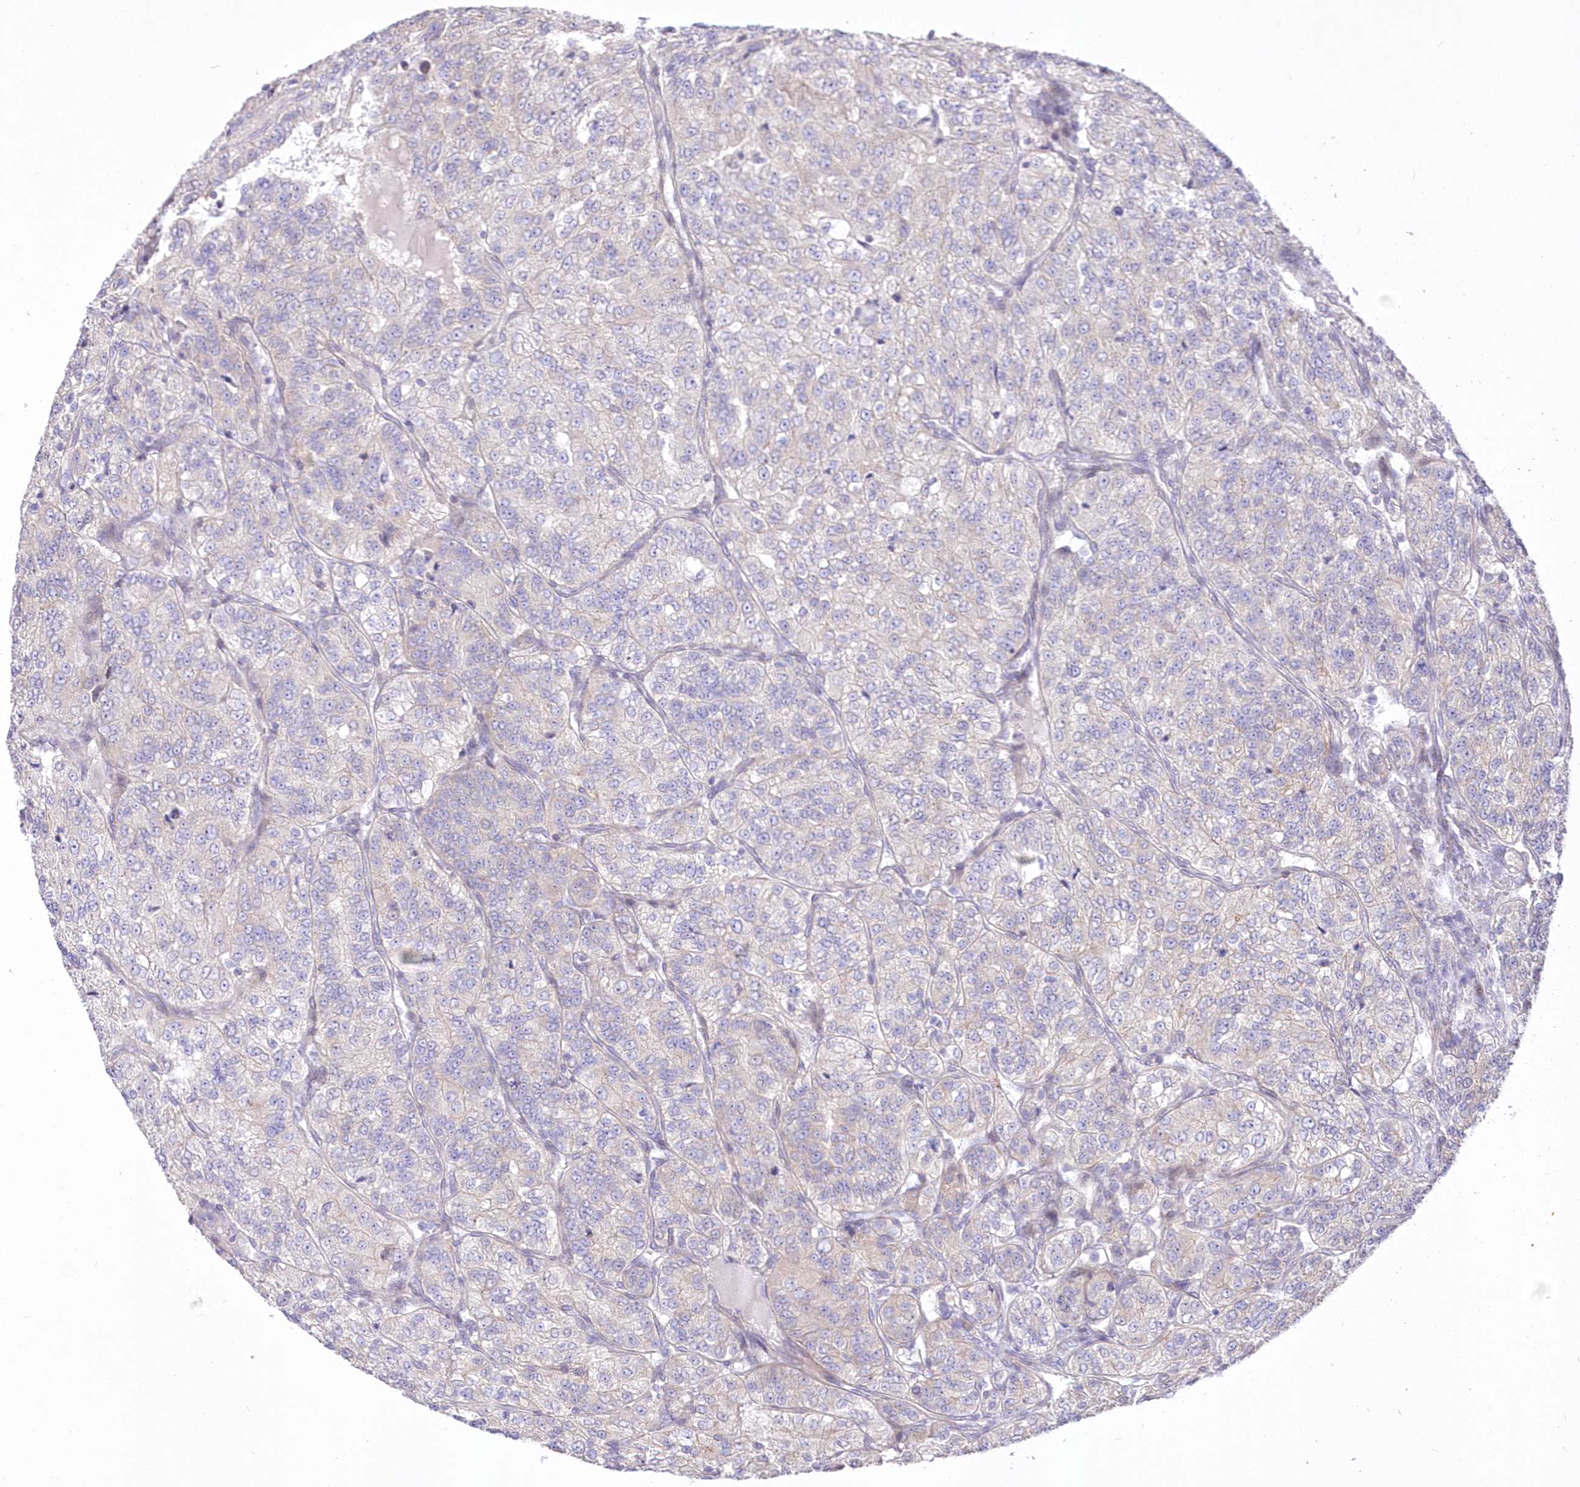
{"staining": {"intensity": "negative", "quantity": "none", "location": "none"}, "tissue": "renal cancer", "cell_type": "Tumor cells", "image_type": "cancer", "snomed": [{"axis": "morphology", "description": "Adenocarcinoma, NOS"}, {"axis": "topography", "description": "Kidney"}], "caption": "An IHC image of renal cancer is shown. There is no staining in tumor cells of renal cancer.", "gene": "FAM241B", "patient": {"sex": "female", "age": 63}}